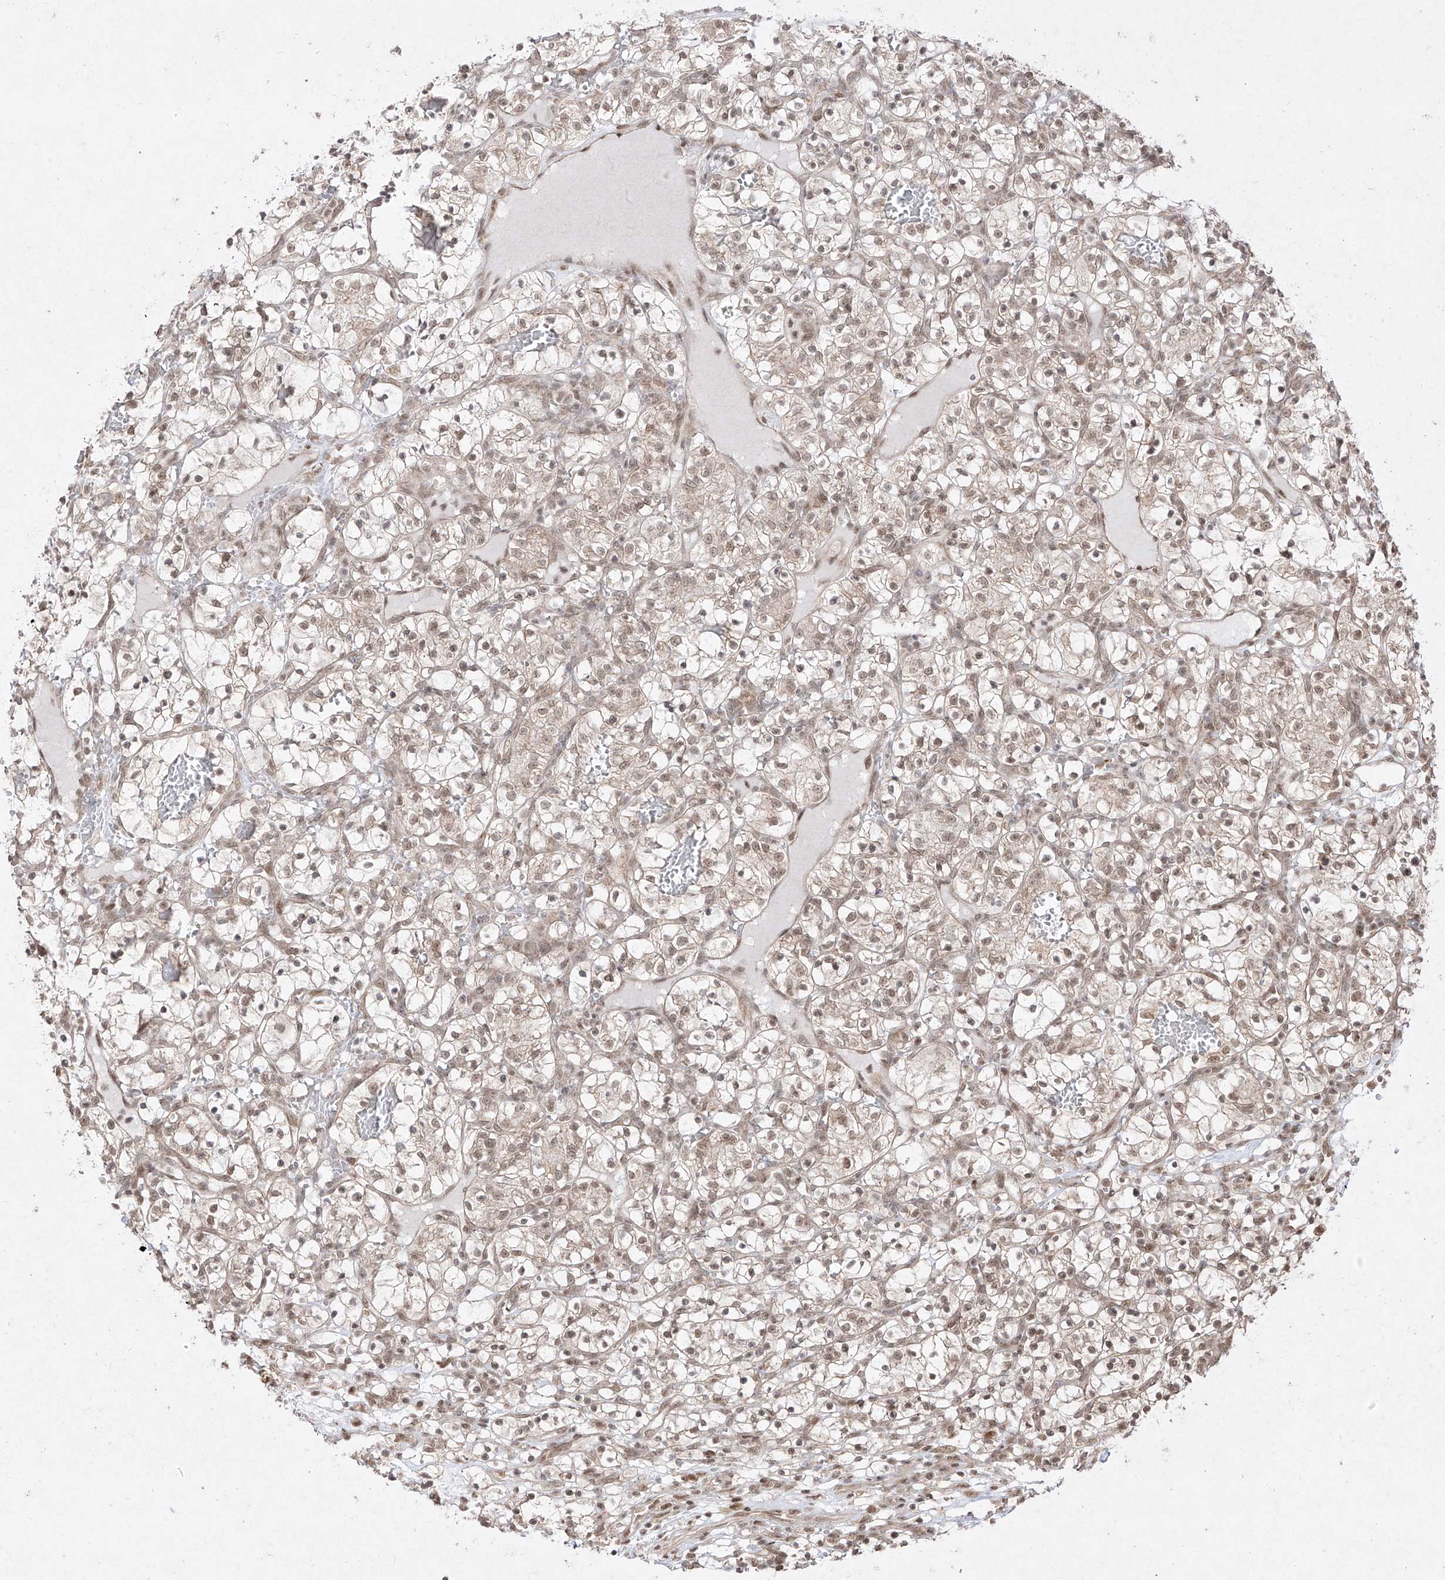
{"staining": {"intensity": "weak", "quantity": ">75%", "location": "nuclear"}, "tissue": "renal cancer", "cell_type": "Tumor cells", "image_type": "cancer", "snomed": [{"axis": "morphology", "description": "Adenocarcinoma, NOS"}, {"axis": "topography", "description": "Kidney"}], "caption": "The immunohistochemical stain labels weak nuclear staining in tumor cells of renal cancer tissue.", "gene": "SNRNP27", "patient": {"sex": "female", "age": 57}}